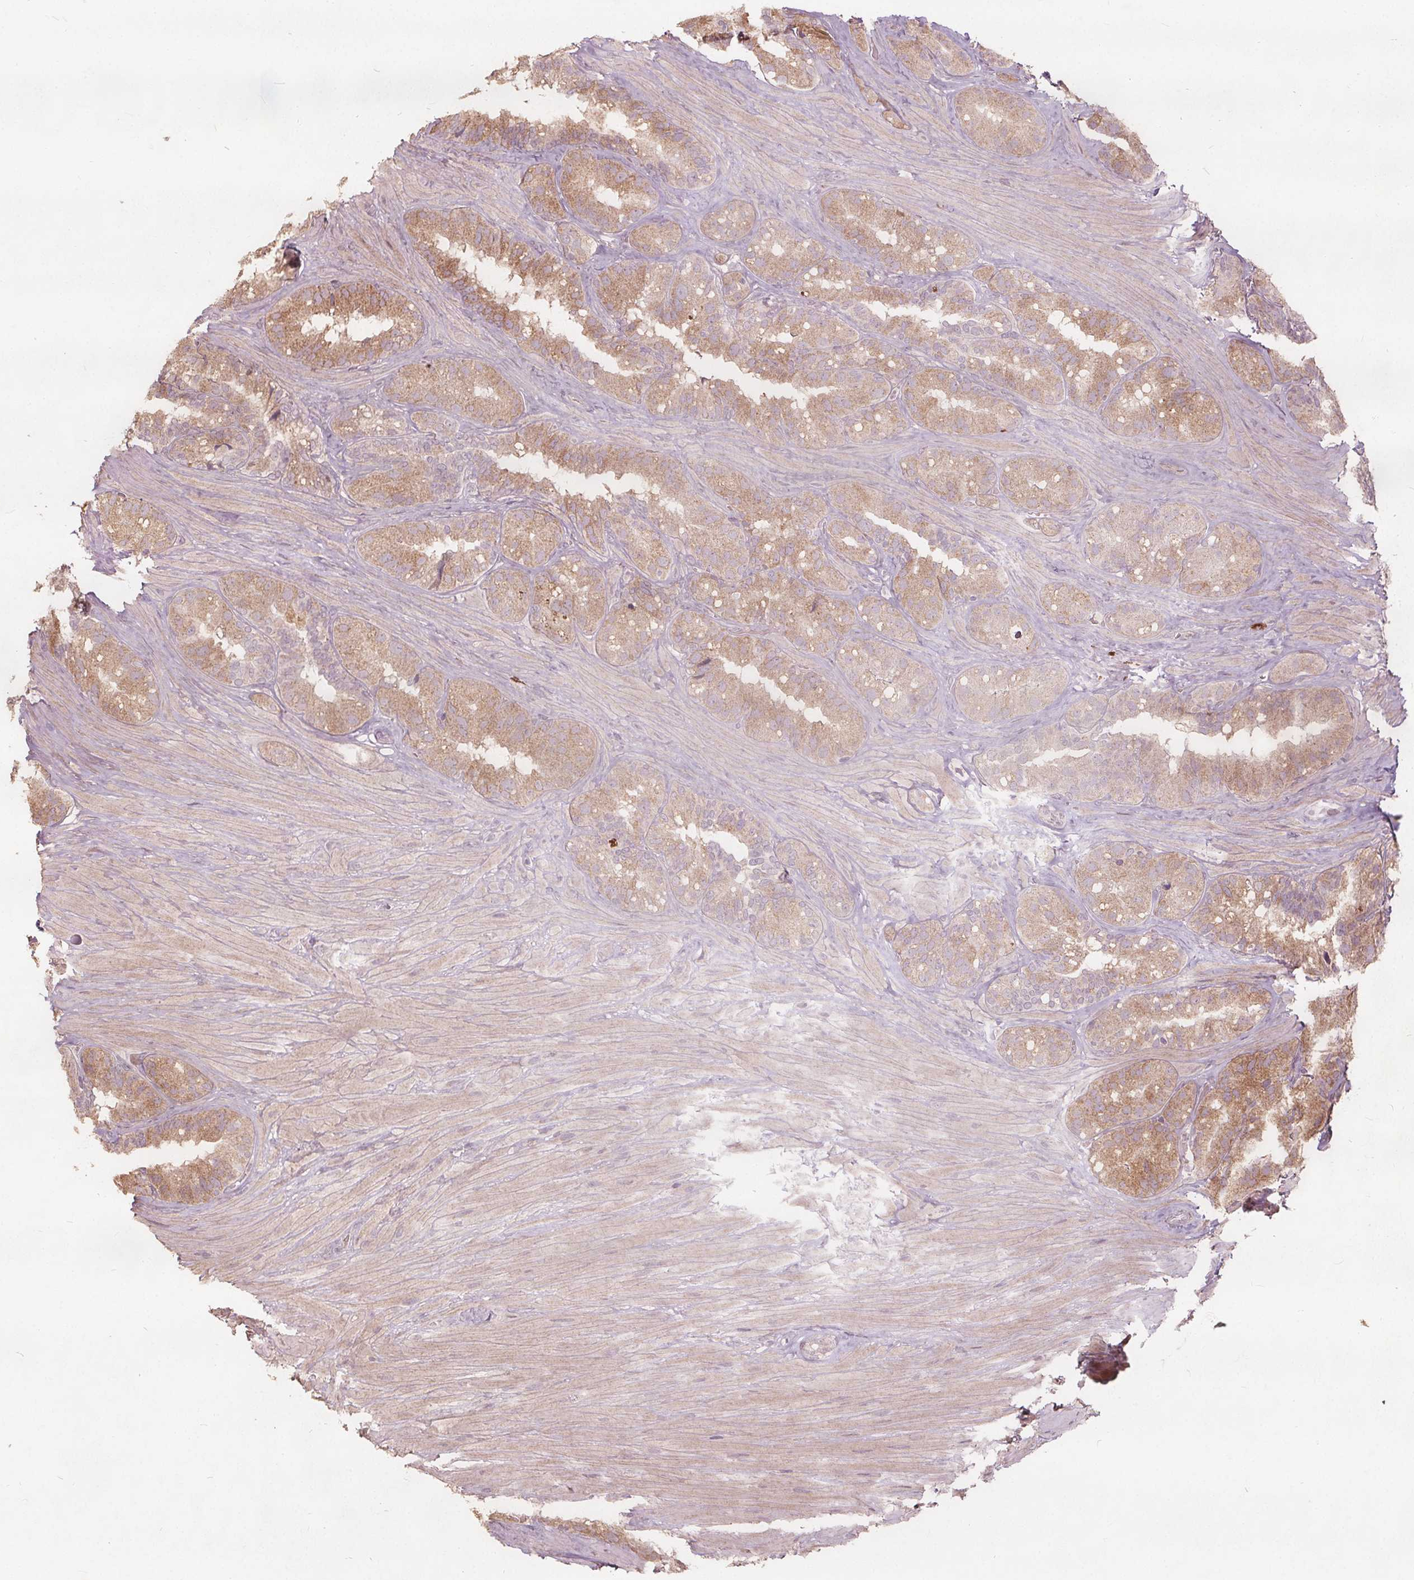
{"staining": {"intensity": "moderate", "quantity": ">75%", "location": "cytoplasmic/membranous"}, "tissue": "seminal vesicle", "cell_type": "Glandular cells", "image_type": "normal", "snomed": [{"axis": "morphology", "description": "Normal tissue, NOS"}, {"axis": "topography", "description": "Seminal veicle"}], "caption": "DAB immunohistochemical staining of unremarkable human seminal vesicle shows moderate cytoplasmic/membranous protein expression in approximately >75% of glandular cells. Ihc stains the protein in brown and the nuclei are stained blue.", "gene": "PTPRT", "patient": {"sex": "male", "age": 60}}